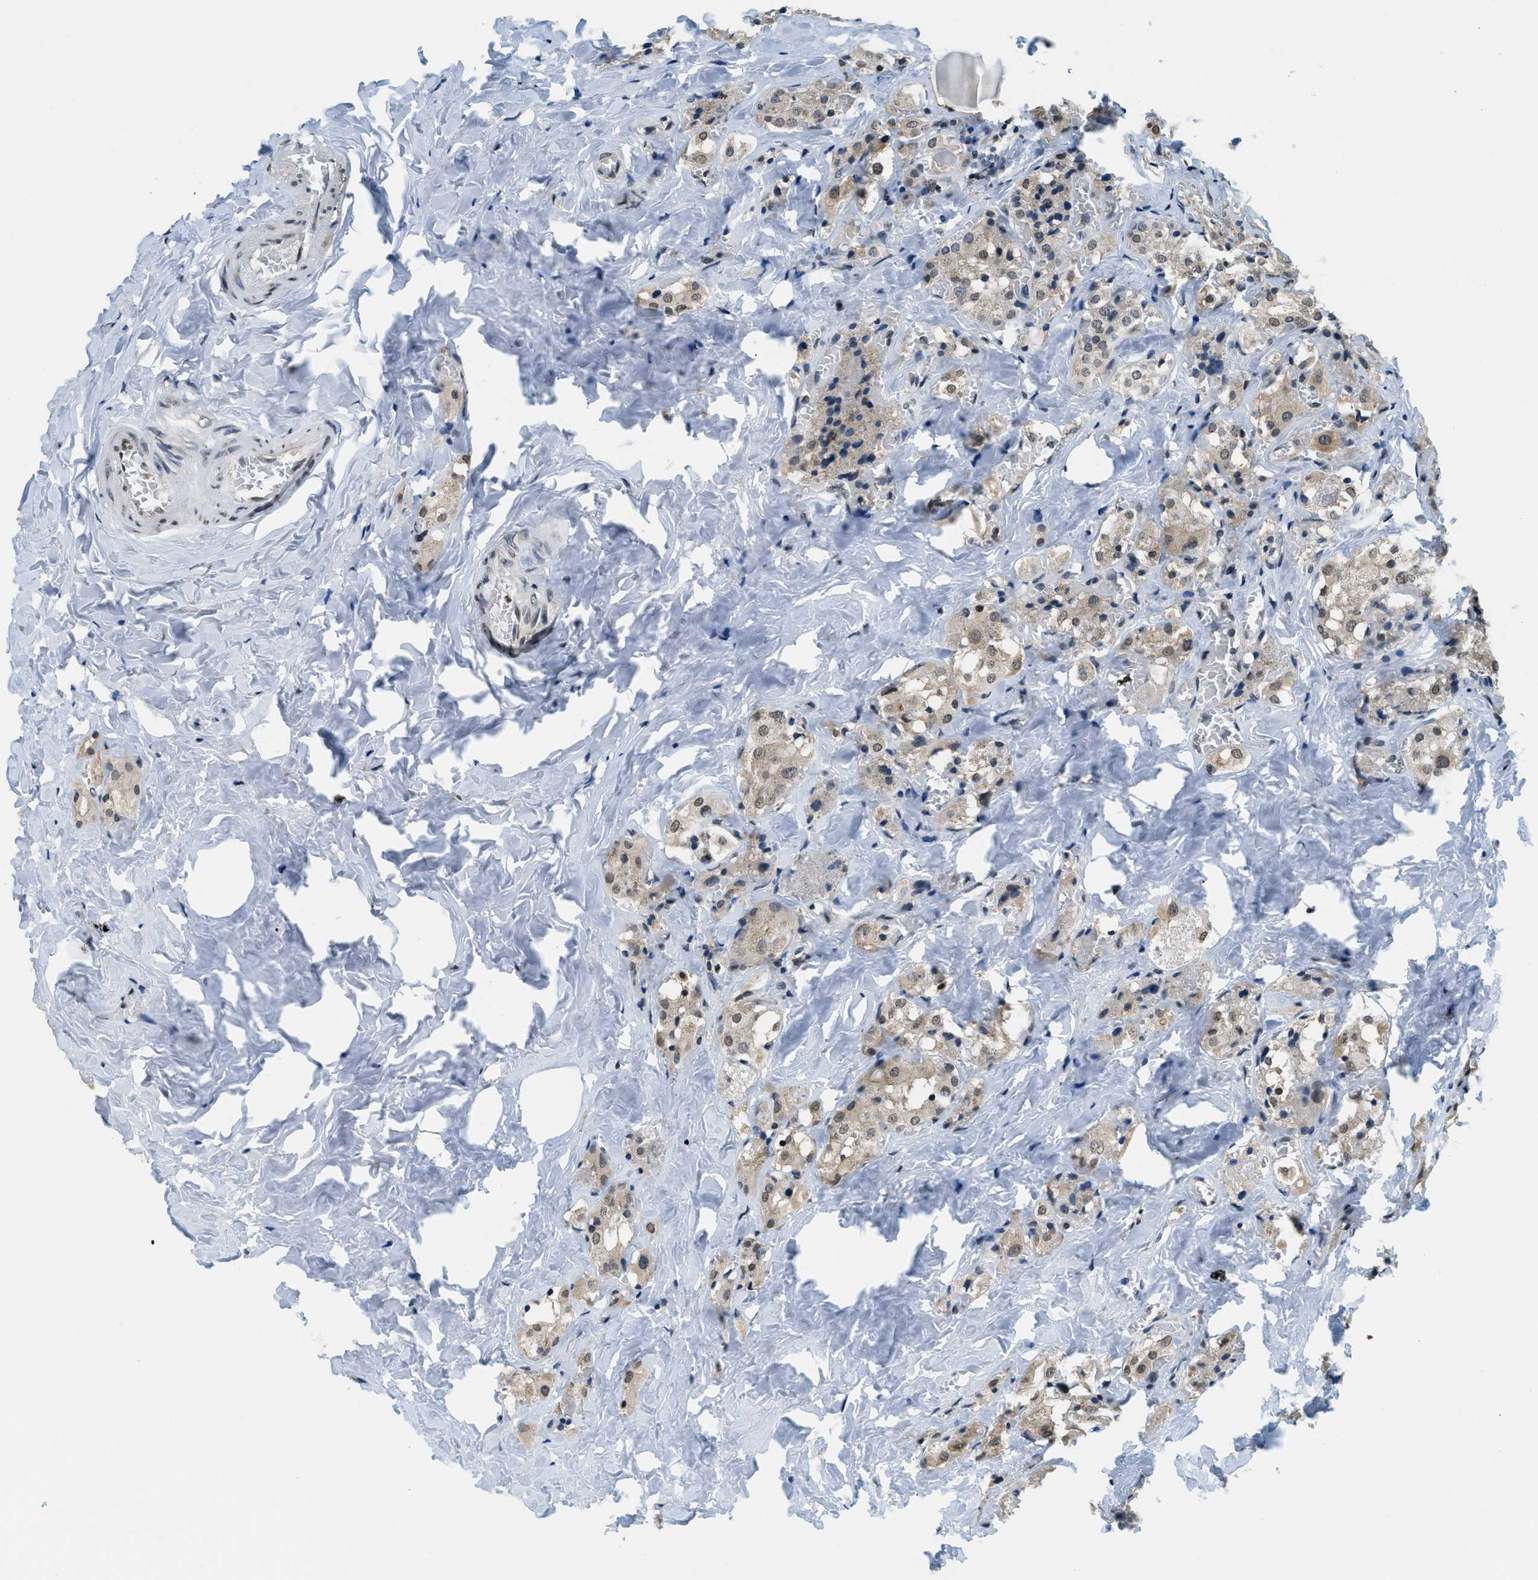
{"staining": {"intensity": "moderate", "quantity": ">75%", "location": "cytoplasmic/membranous"}, "tissue": "parathyroid gland", "cell_type": "Glandular cells", "image_type": "normal", "snomed": [{"axis": "morphology", "description": "Normal tissue, NOS"}, {"axis": "morphology", "description": "Atrophy, NOS"}, {"axis": "topography", "description": "Parathyroid gland"}], "caption": "Immunohistochemical staining of benign parathyroid gland reveals moderate cytoplasmic/membranous protein staining in approximately >75% of glandular cells.", "gene": "RAB11FIP1", "patient": {"sex": "female", "age": 54}}